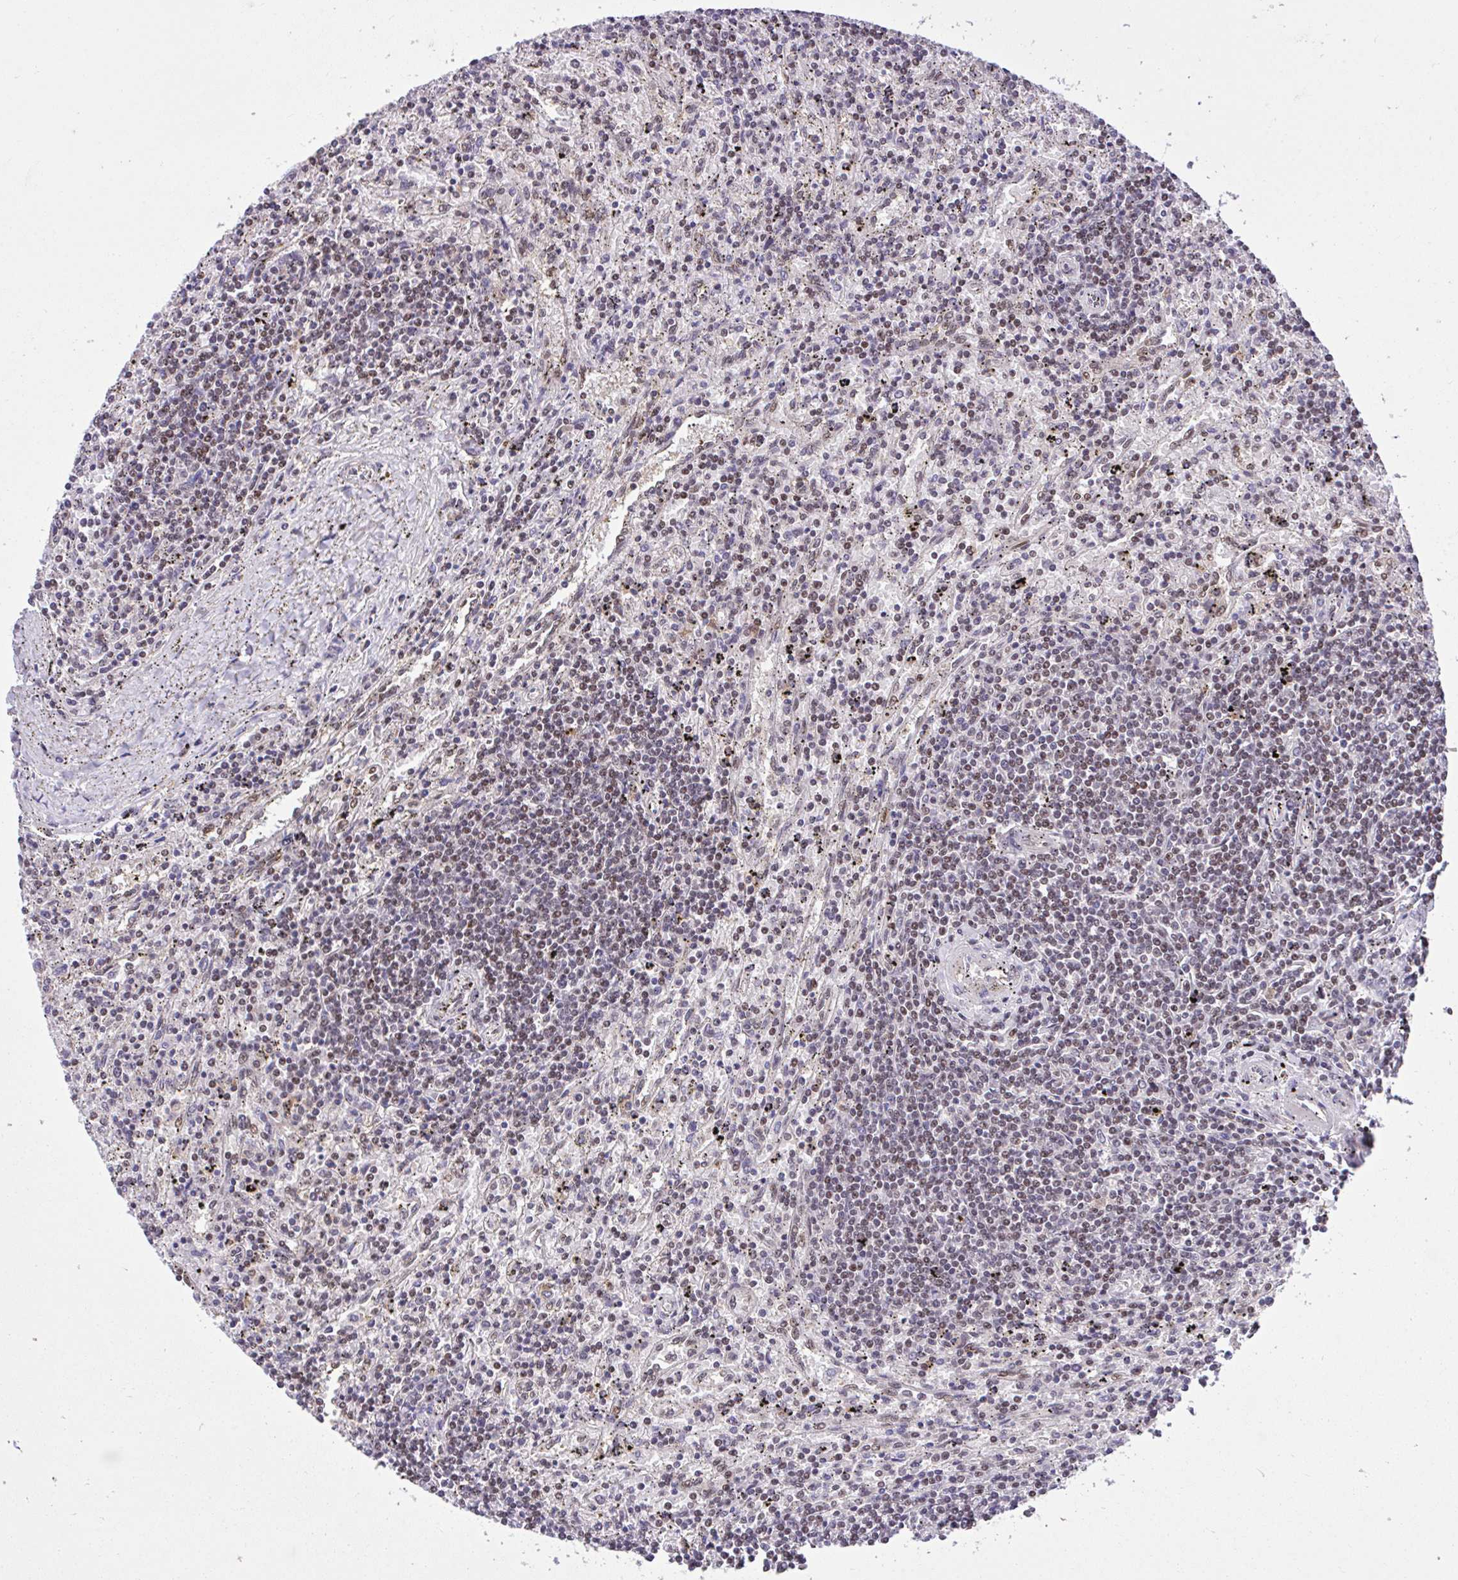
{"staining": {"intensity": "weak", "quantity": "<25%", "location": "nuclear"}, "tissue": "lymphoma", "cell_type": "Tumor cells", "image_type": "cancer", "snomed": [{"axis": "morphology", "description": "Malignant lymphoma, non-Hodgkin's type, Low grade"}, {"axis": "topography", "description": "Spleen"}], "caption": "A micrograph of human low-grade malignant lymphoma, non-Hodgkin's type is negative for staining in tumor cells. The staining is performed using DAB (3,3'-diaminobenzidine) brown chromogen with nuclei counter-stained in using hematoxylin.", "gene": "GLIS3", "patient": {"sex": "male", "age": 76}}